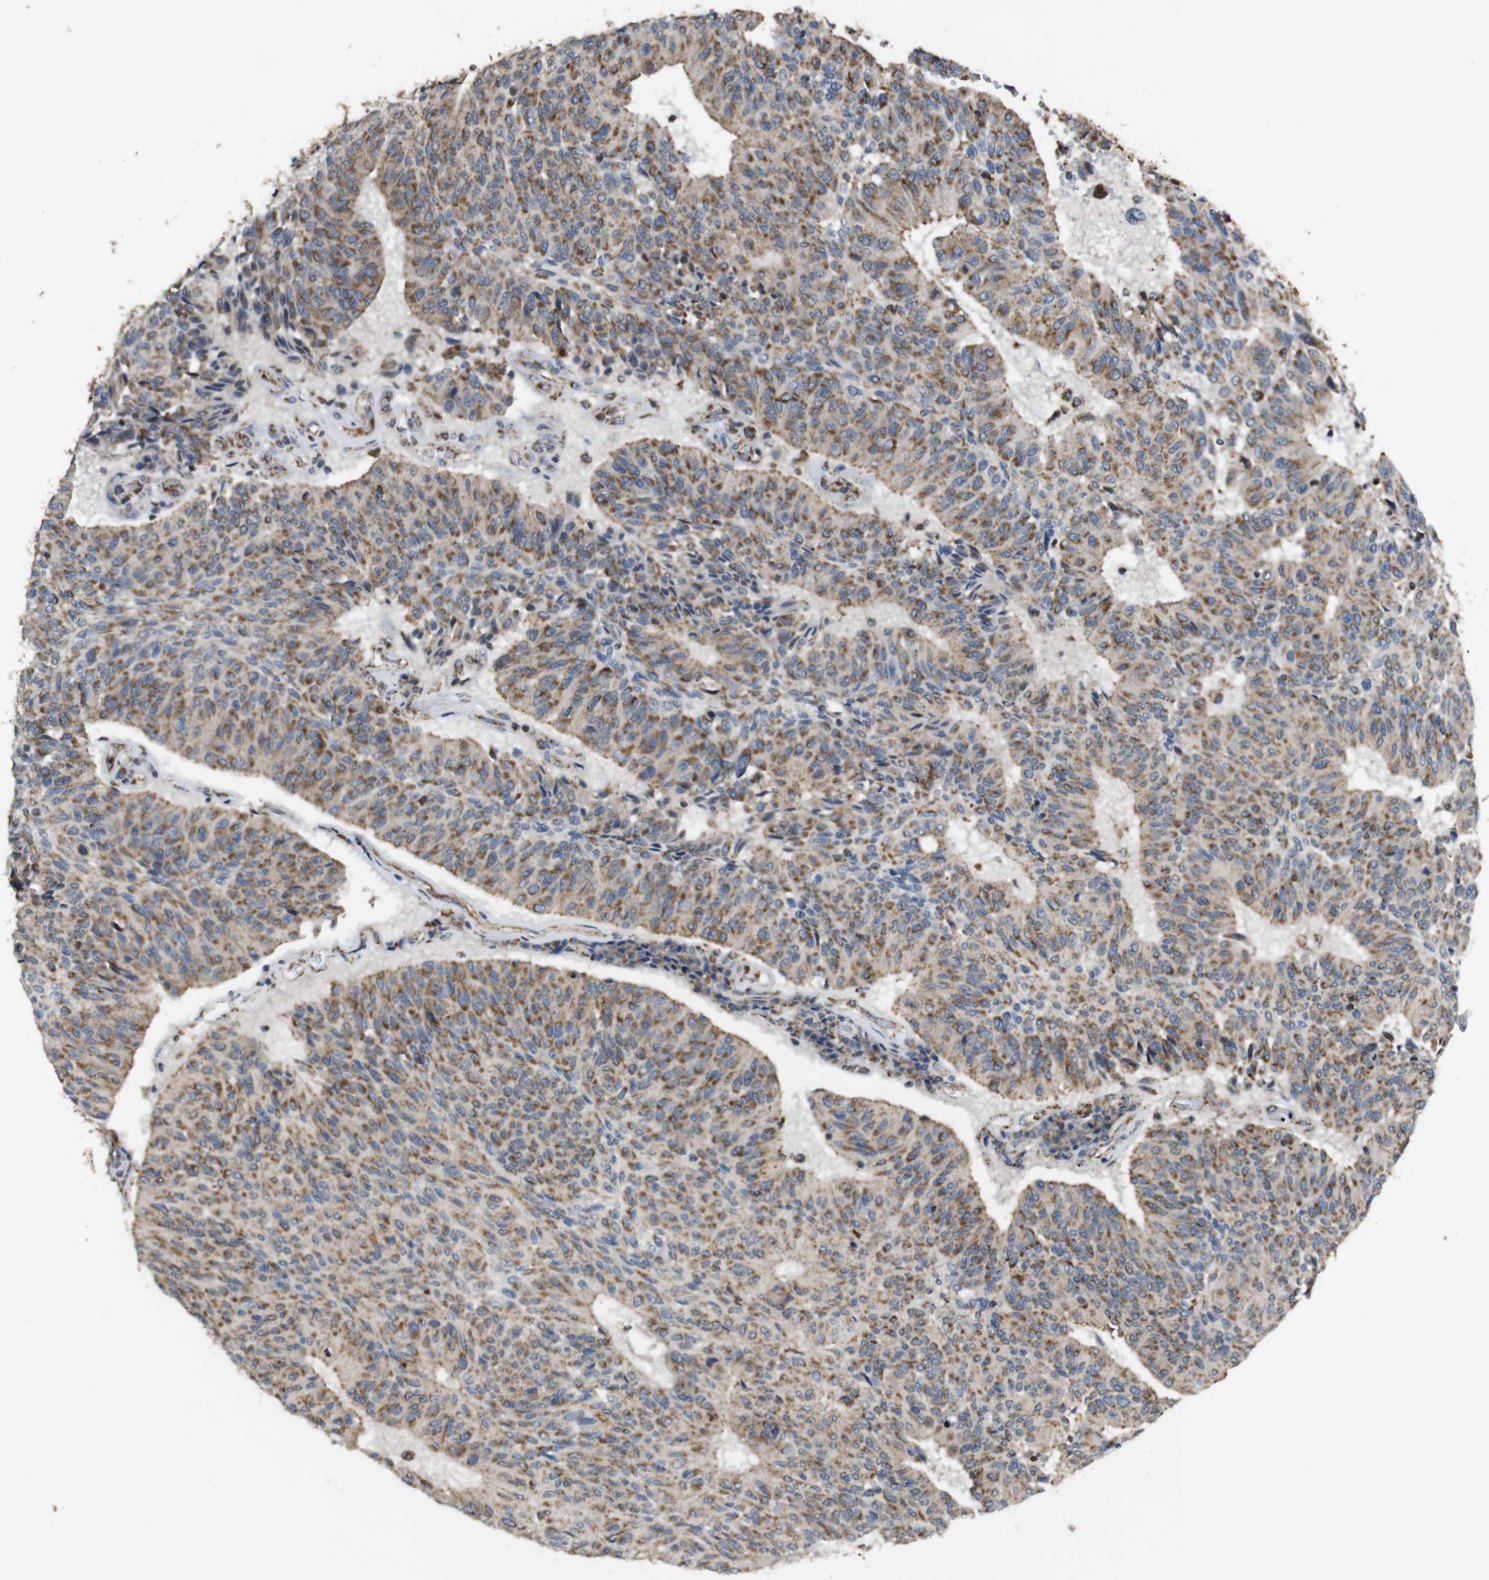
{"staining": {"intensity": "moderate", "quantity": ">75%", "location": "cytoplasmic/membranous"}, "tissue": "urothelial cancer", "cell_type": "Tumor cells", "image_type": "cancer", "snomed": [{"axis": "morphology", "description": "Urothelial carcinoma, High grade"}, {"axis": "topography", "description": "Urinary bladder"}], "caption": "Brown immunohistochemical staining in human urothelial cancer exhibits moderate cytoplasmic/membranous staining in approximately >75% of tumor cells. The protein of interest is stained brown, and the nuclei are stained in blue (DAB (3,3'-diaminobenzidine) IHC with brightfield microscopy, high magnification).", "gene": "NR3C2", "patient": {"sex": "male", "age": 66}}